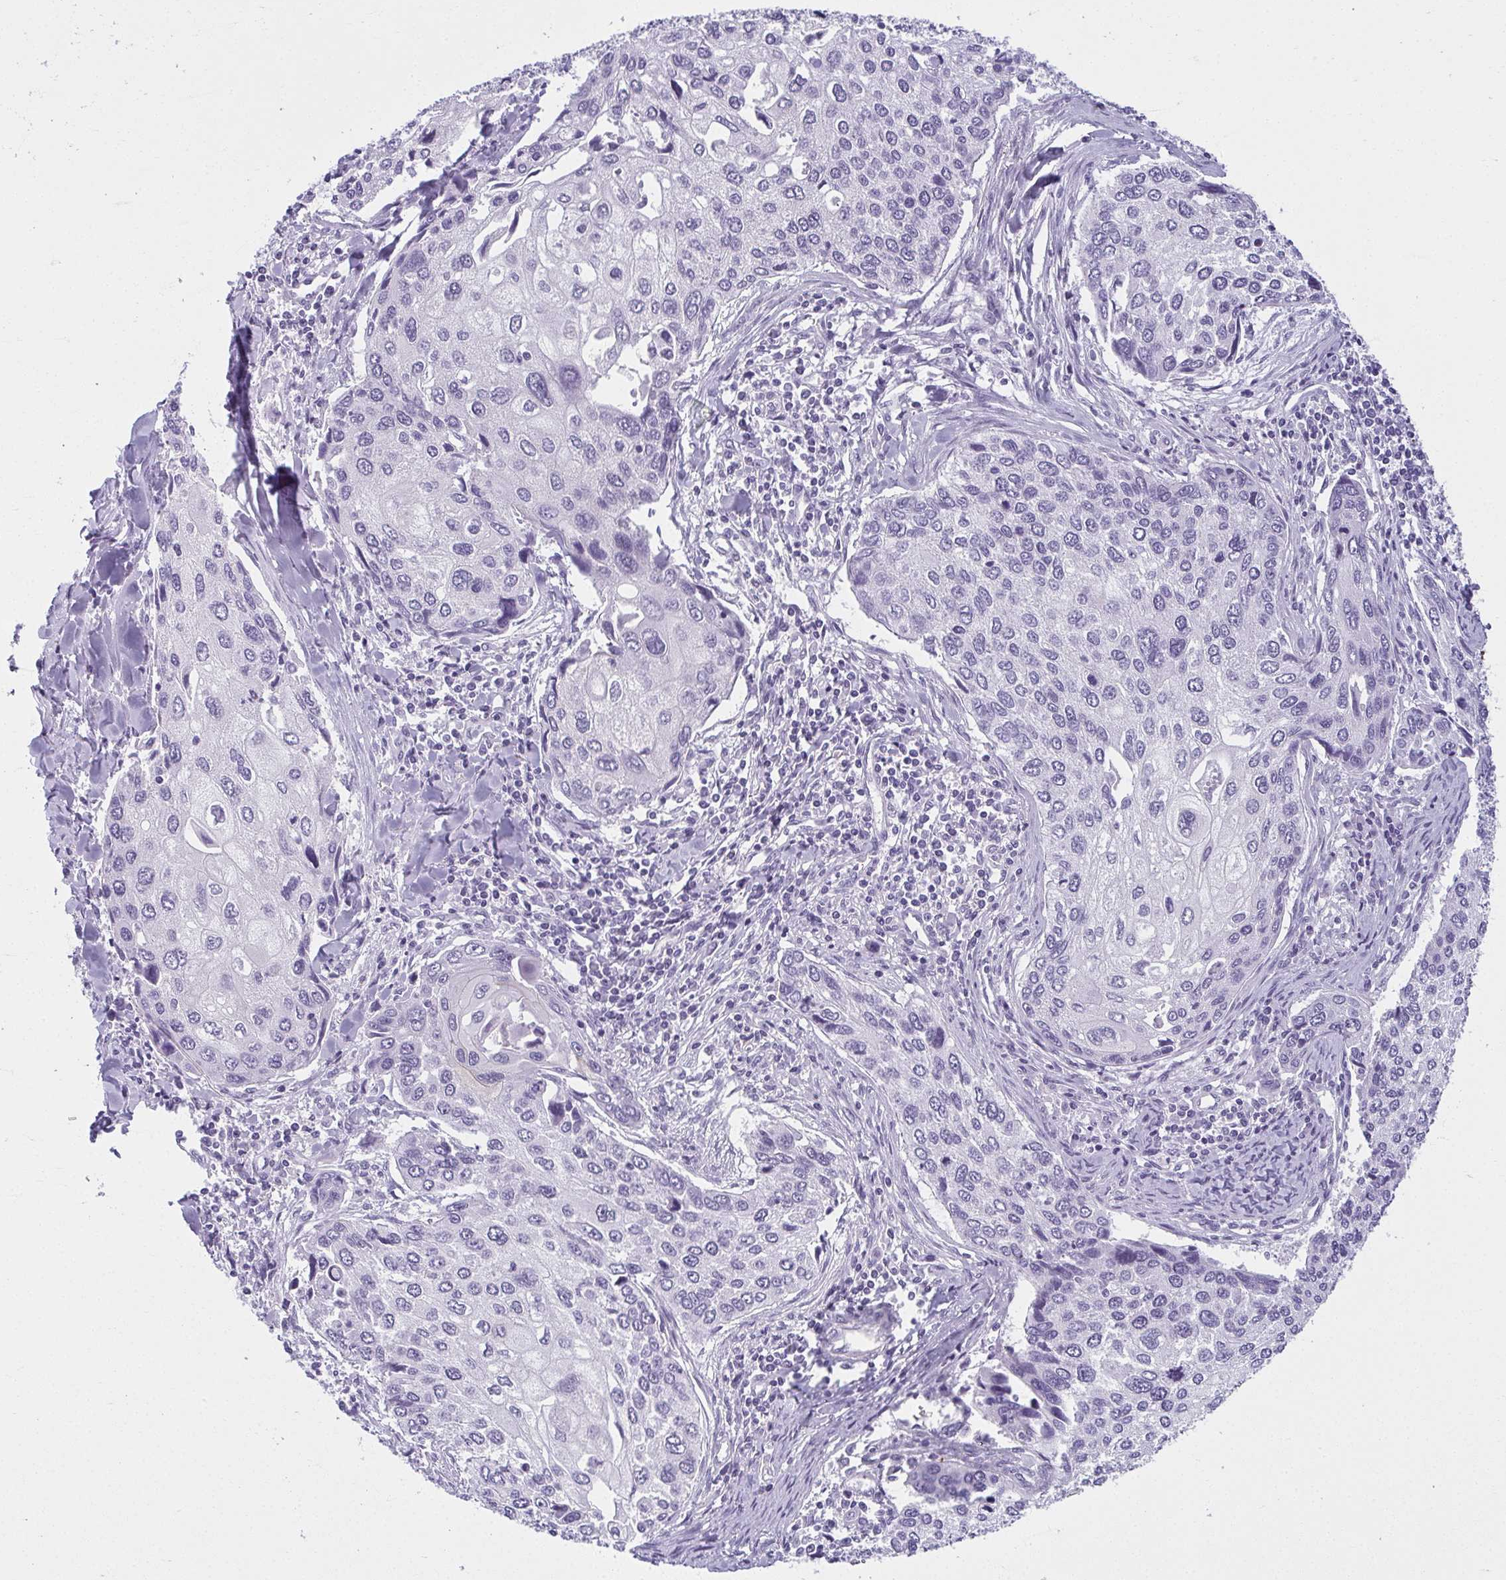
{"staining": {"intensity": "negative", "quantity": "none", "location": "none"}, "tissue": "lung cancer", "cell_type": "Tumor cells", "image_type": "cancer", "snomed": [{"axis": "morphology", "description": "Squamous cell carcinoma, NOS"}, {"axis": "morphology", "description": "Squamous cell carcinoma, metastatic, NOS"}, {"axis": "topography", "description": "Lung"}], "caption": "An image of lung metastatic squamous cell carcinoma stained for a protein shows no brown staining in tumor cells. The staining is performed using DAB (3,3'-diaminobenzidine) brown chromogen with nuclei counter-stained in using hematoxylin.", "gene": "MOBP", "patient": {"sex": "male", "age": 63}}